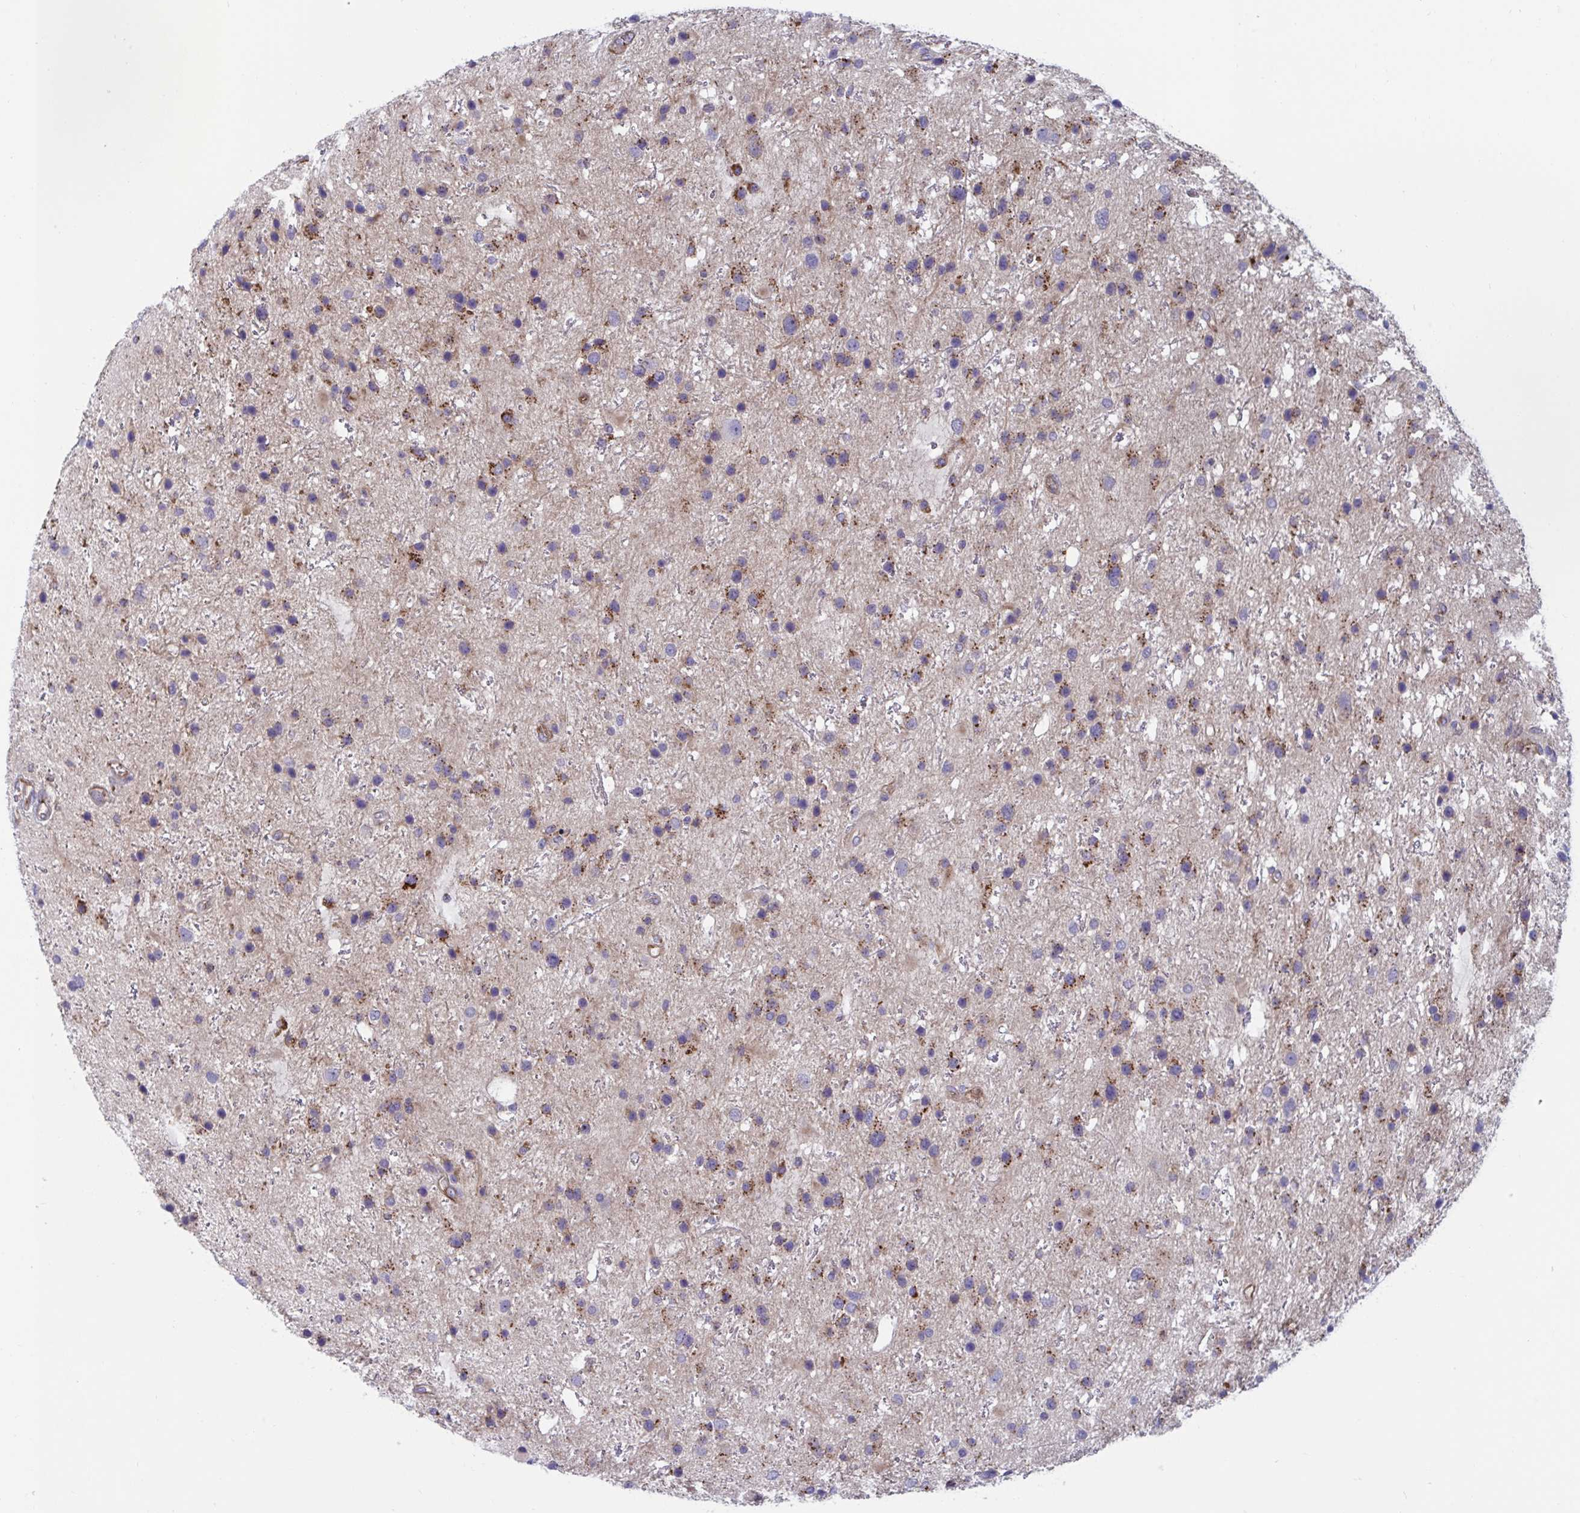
{"staining": {"intensity": "moderate", "quantity": ">75%", "location": "cytoplasmic/membranous"}, "tissue": "glioma", "cell_type": "Tumor cells", "image_type": "cancer", "snomed": [{"axis": "morphology", "description": "Glioma, malignant, Low grade"}, {"axis": "topography", "description": "Brain"}], "caption": "Glioma stained for a protein (brown) shows moderate cytoplasmic/membranous positive positivity in approximately >75% of tumor cells.", "gene": "SLC9A6", "patient": {"sex": "female", "age": 32}}